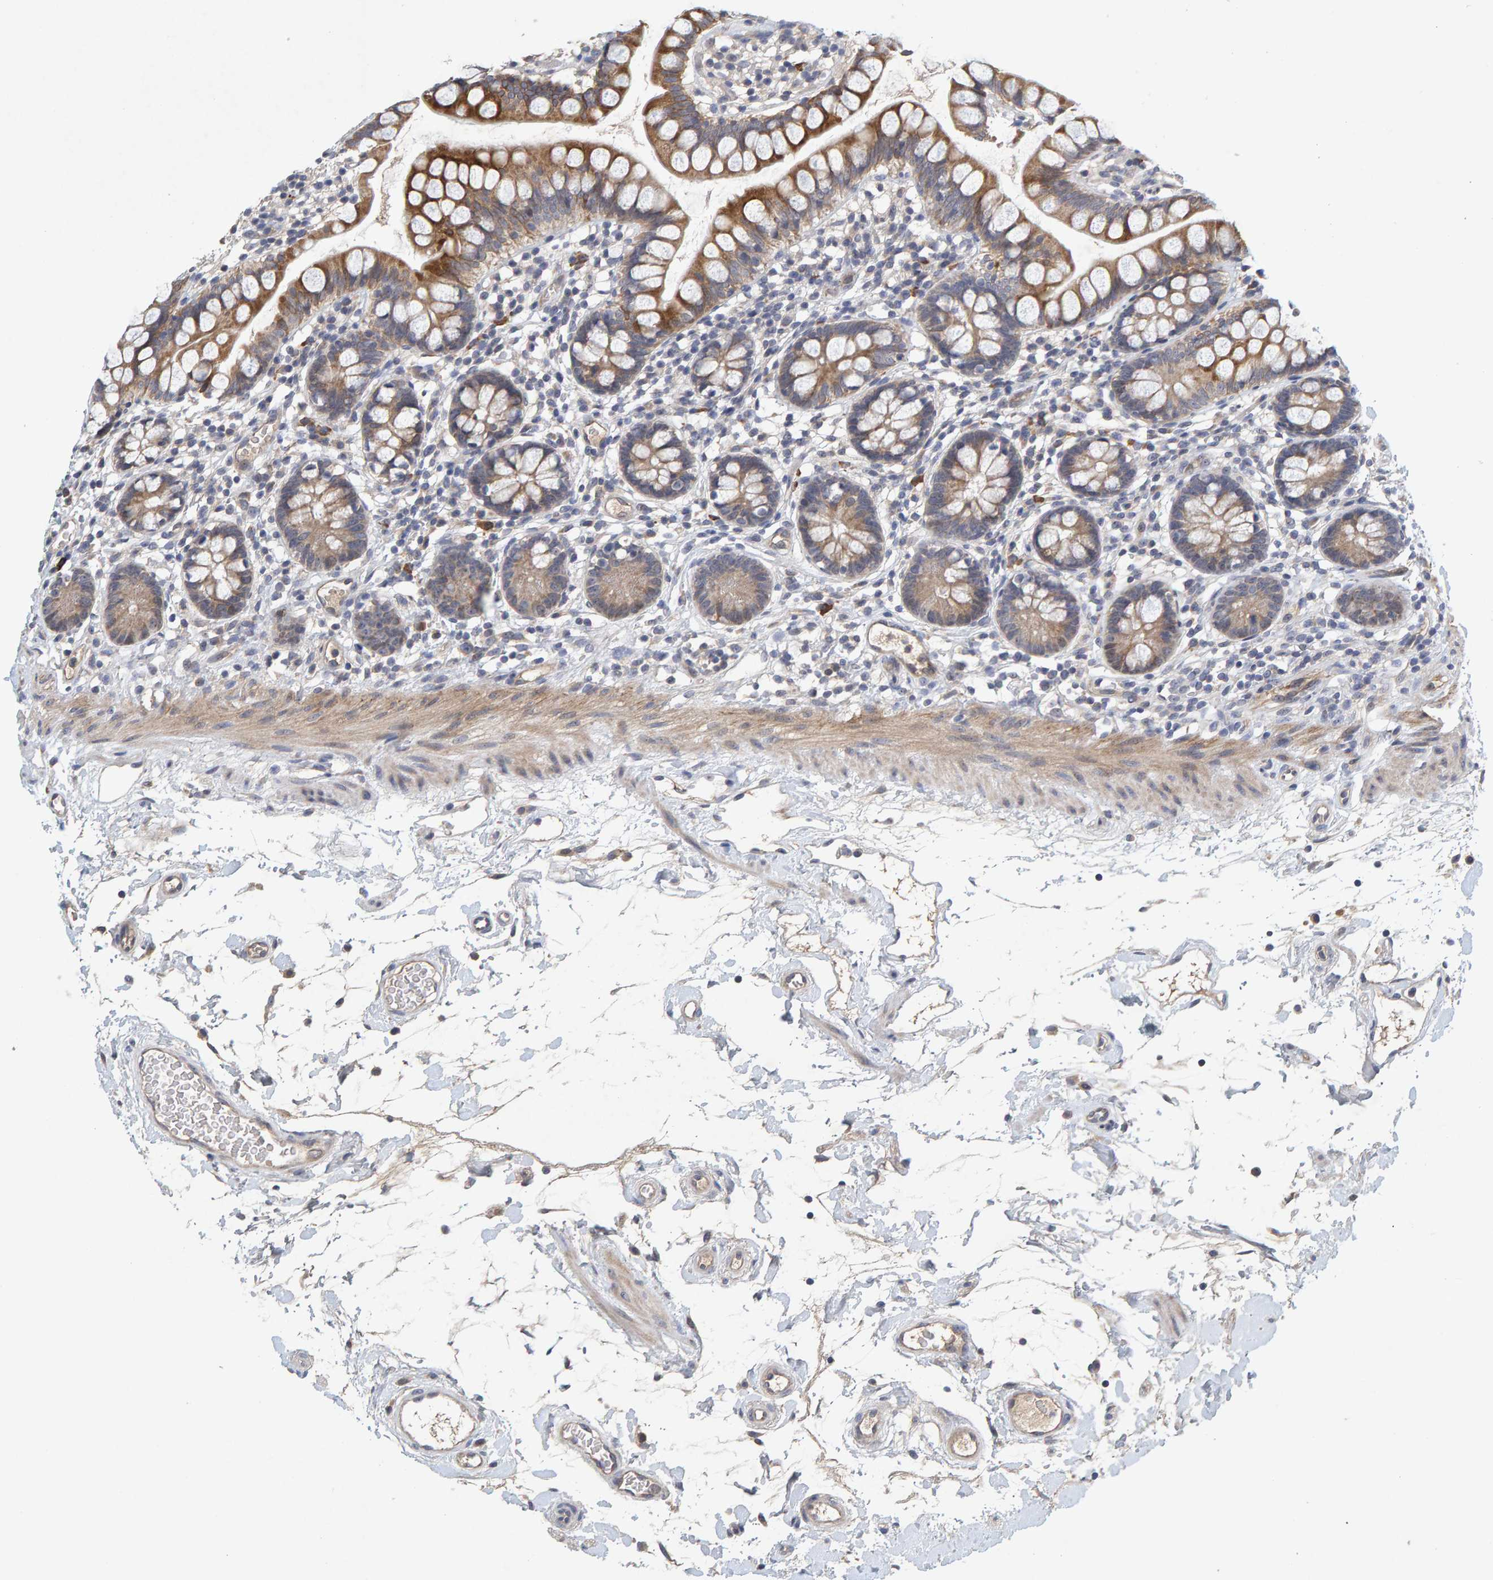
{"staining": {"intensity": "moderate", "quantity": ">75%", "location": "cytoplasmic/membranous"}, "tissue": "small intestine", "cell_type": "Glandular cells", "image_type": "normal", "snomed": [{"axis": "morphology", "description": "Normal tissue, NOS"}, {"axis": "topography", "description": "Small intestine"}], "caption": "Protein expression analysis of normal small intestine exhibits moderate cytoplasmic/membranous expression in approximately >75% of glandular cells.", "gene": "ZNF77", "patient": {"sex": "female", "age": 84}}